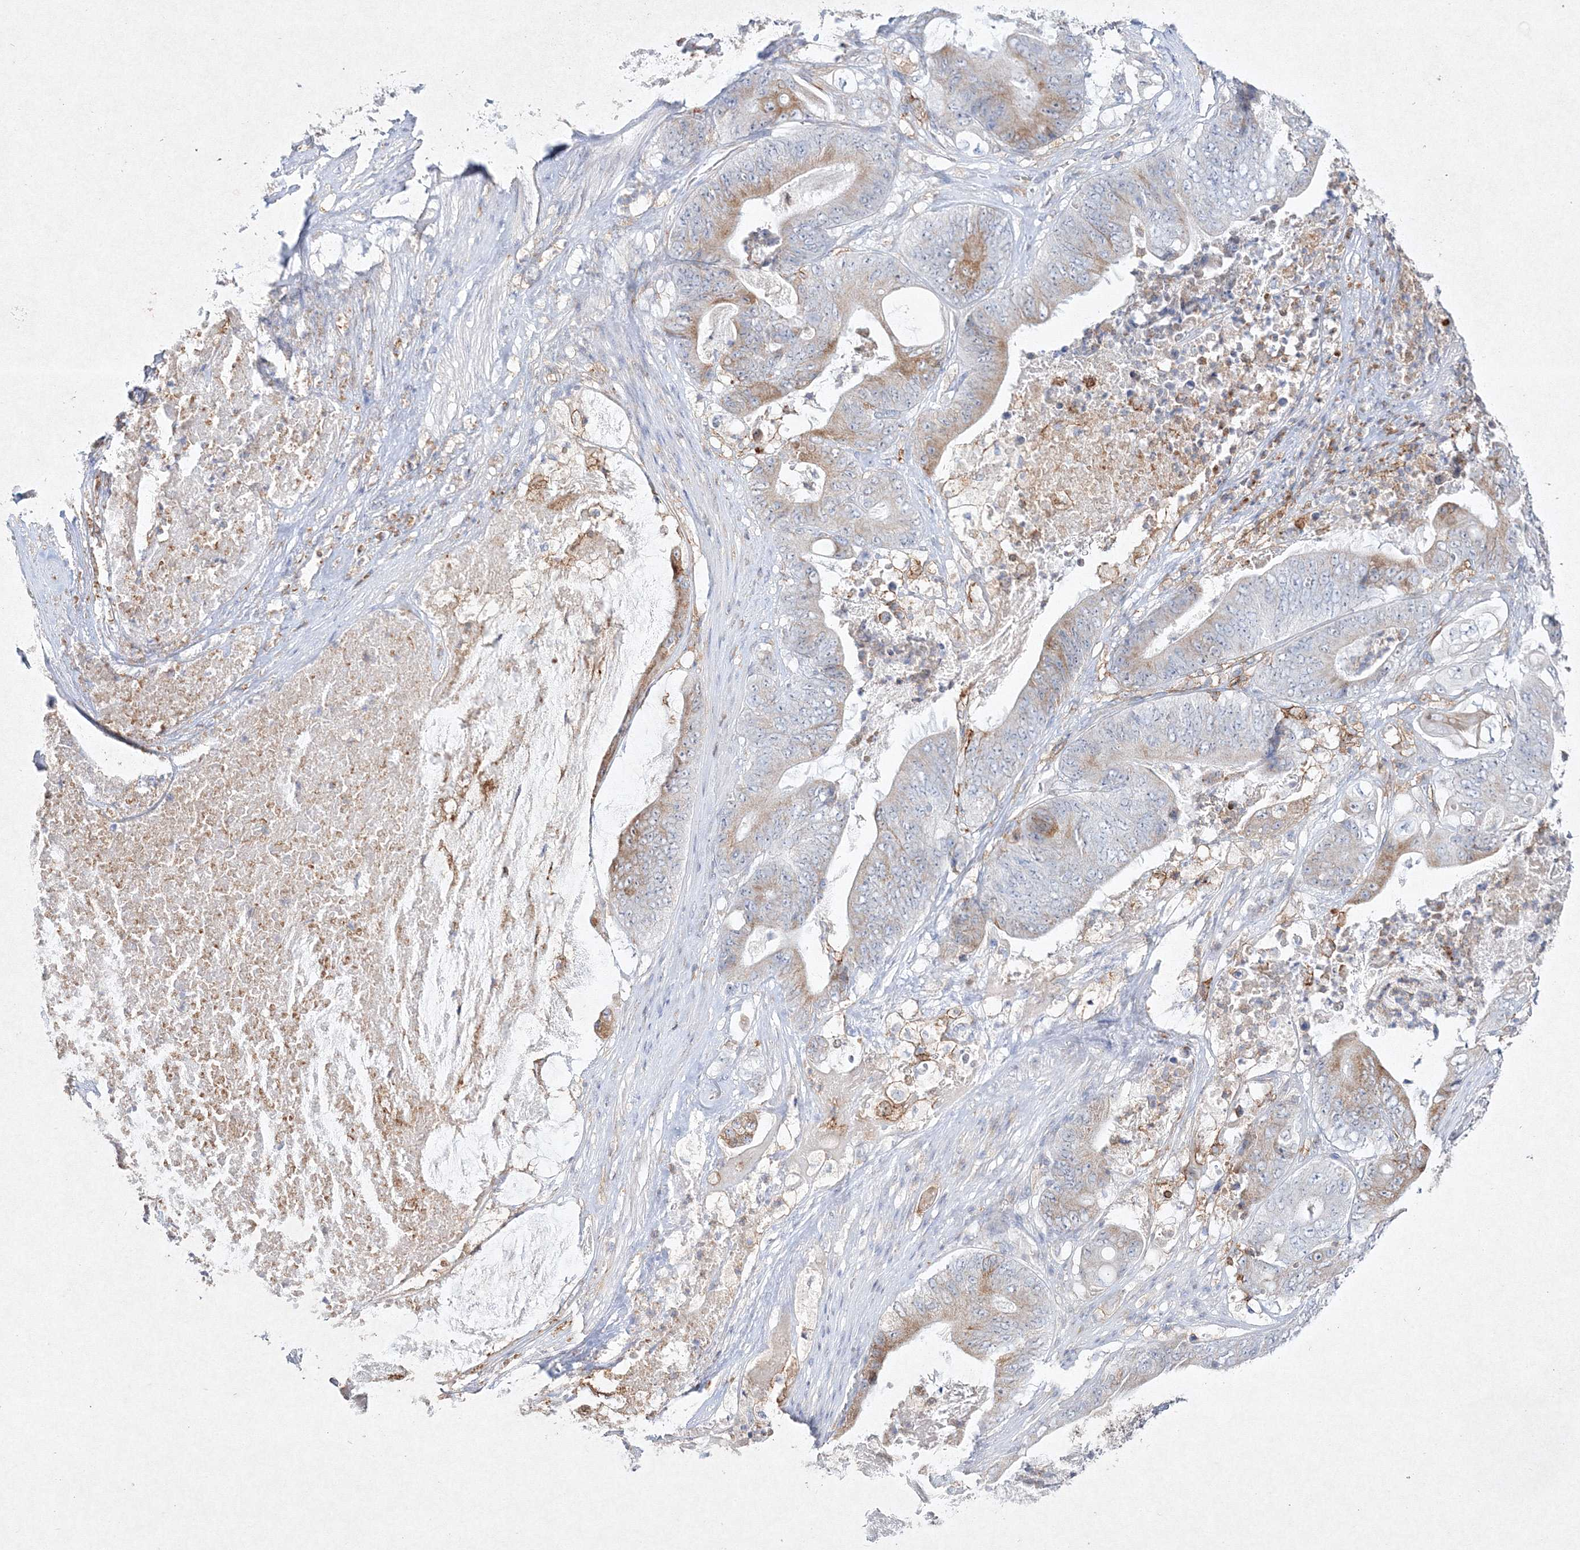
{"staining": {"intensity": "weak", "quantity": "25%-75%", "location": "cytoplasmic/membranous"}, "tissue": "stomach cancer", "cell_type": "Tumor cells", "image_type": "cancer", "snomed": [{"axis": "morphology", "description": "Adenocarcinoma, NOS"}, {"axis": "topography", "description": "Stomach"}], "caption": "This is a micrograph of immunohistochemistry (IHC) staining of stomach cancer (adenocarcinoma), which shows weak positivity in the cytoplasmic/membranous of tumor cells.", "gene": "HCST", "patient": {"sex": "female", "age": 73}}